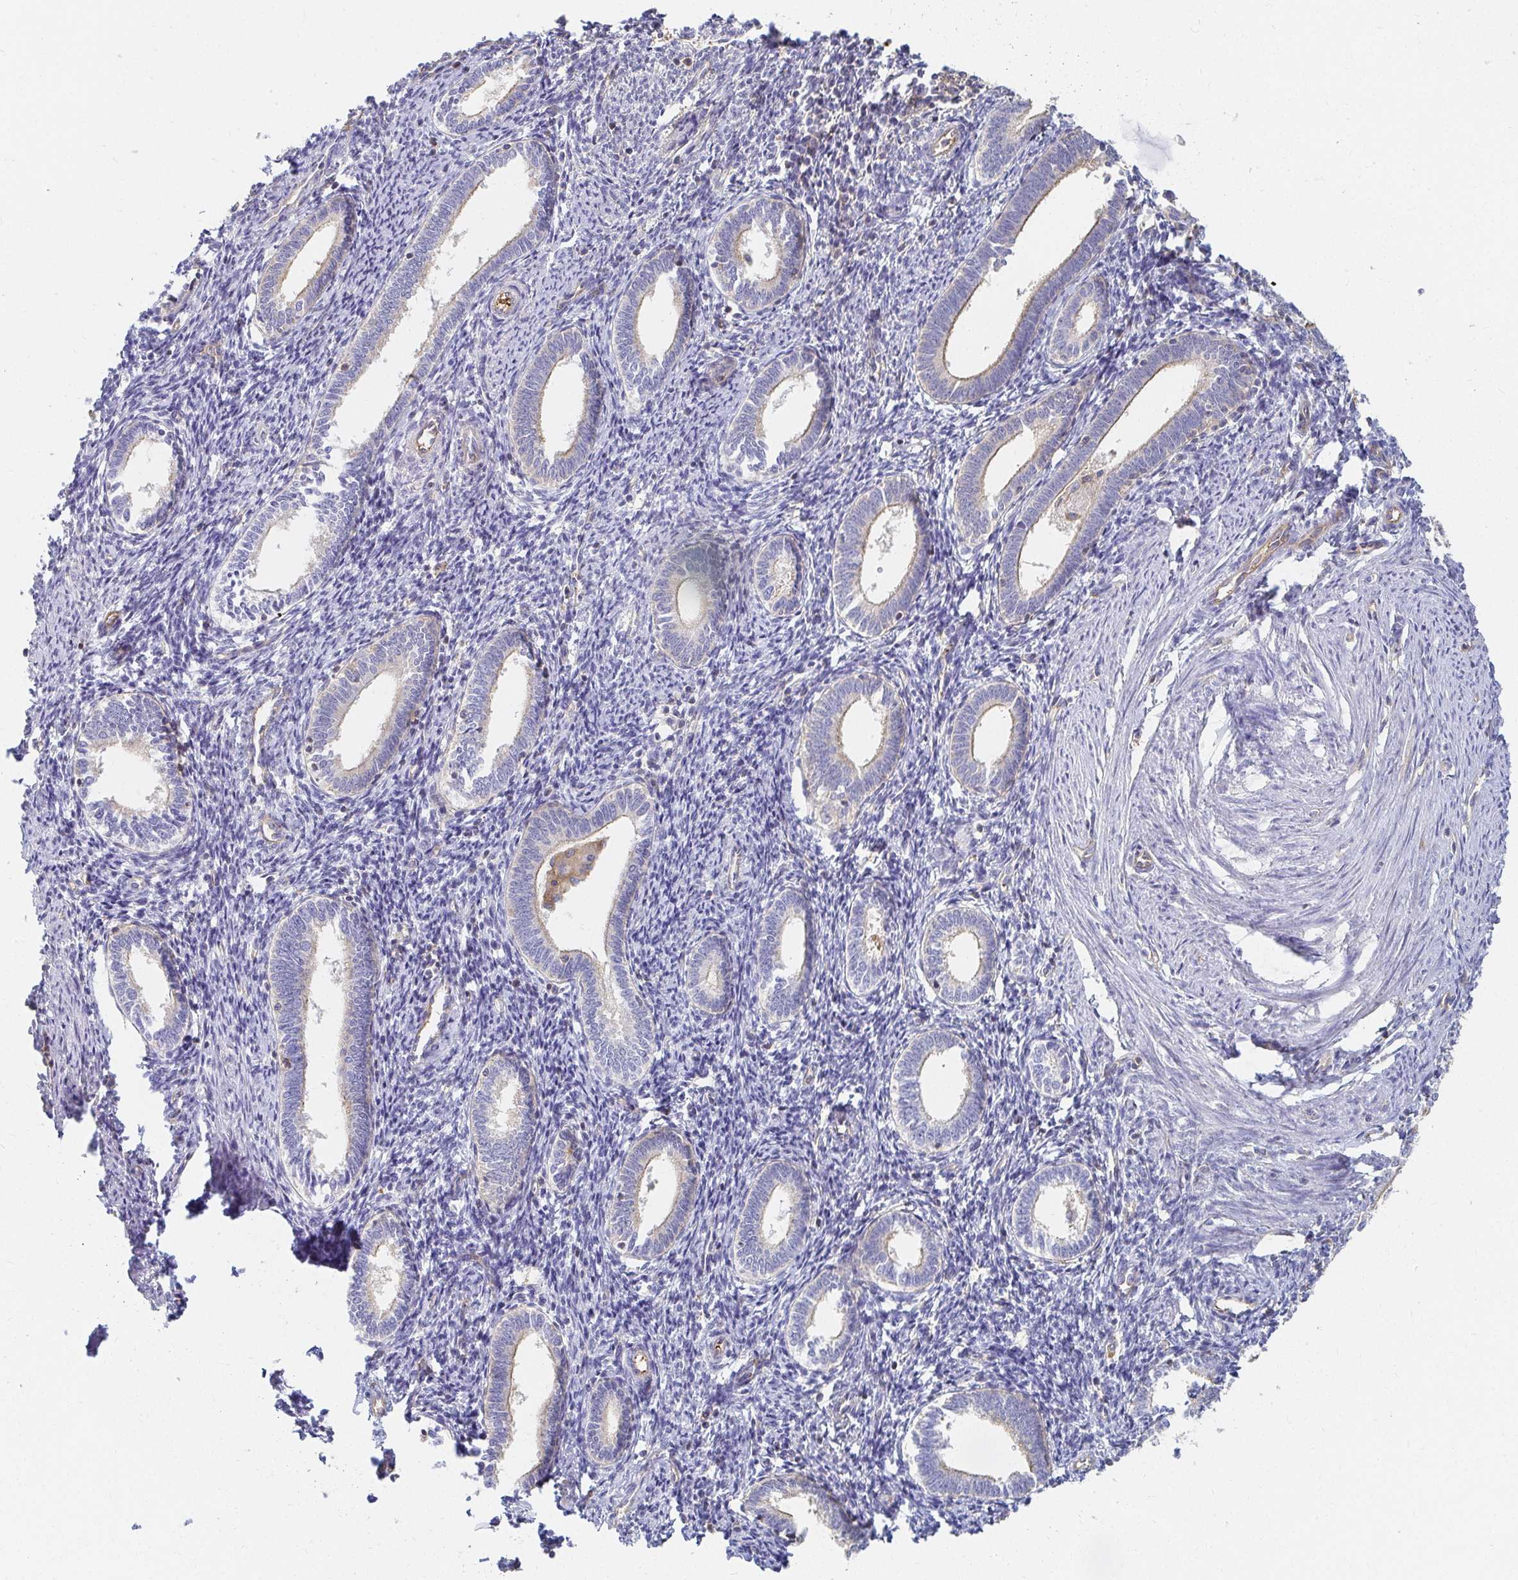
{"staining": {"intensity": "negative", "quantity": "none", "location": "none"}, "tissue": "endometrium", "cell_type": "Cells in endometrial stroma", "image_type": "normal", "snomed": [{"axis": "morphology", "description": "Normal tissue, NOS"}, {"axis": "topography", "description": "Endometrium"}], "caption": "The micrograph shows no staining of cells in endometrial stroma in normal endometrium.", "gene": "TSPAN19", "patient": {"sex": "female", "age": 41}}